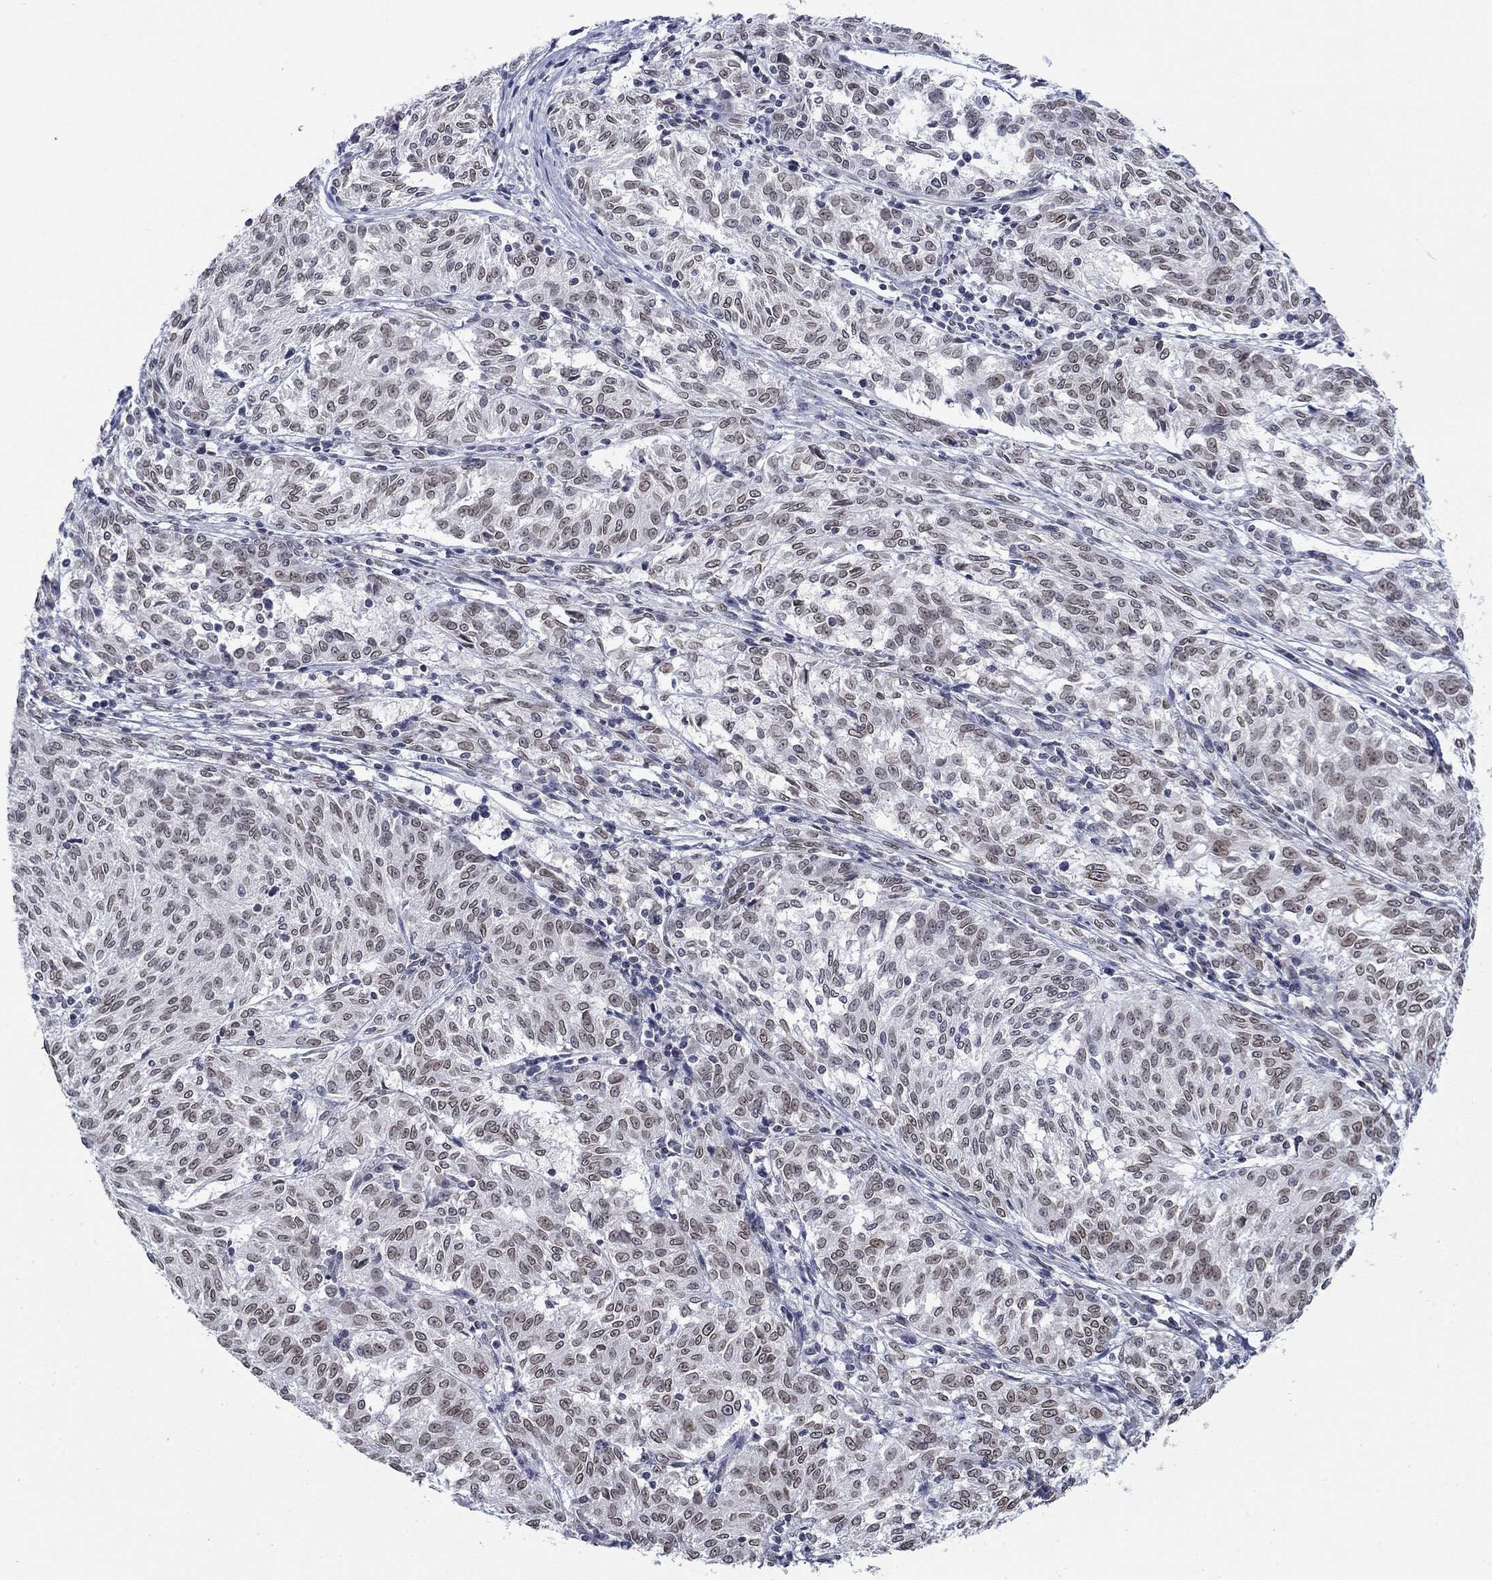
{"staining": {"intensity": "moderate", "quantity": "25%-75%", "location": "cytoplasmic/membranous,nuclear"}, "tissue": "melanoma", "cell_type": "Tumor cells", "image_type": "cancer", "snomed": [{"axis": "morphology", "description": "Malignant melanoma, NOS"}, {"axis": "topography", "description": "Skin"}], "caption": "Immunohistochemistry image of malignant melanoma stained for a protein (brown), which reveals medium levels of moderate cytoplasmic/membranous and nuclear positivity in approximately 25%-75% of tumor cells.", "gene": "TOR1AIP1", "patient": {"sex": "female", "age": 72}}